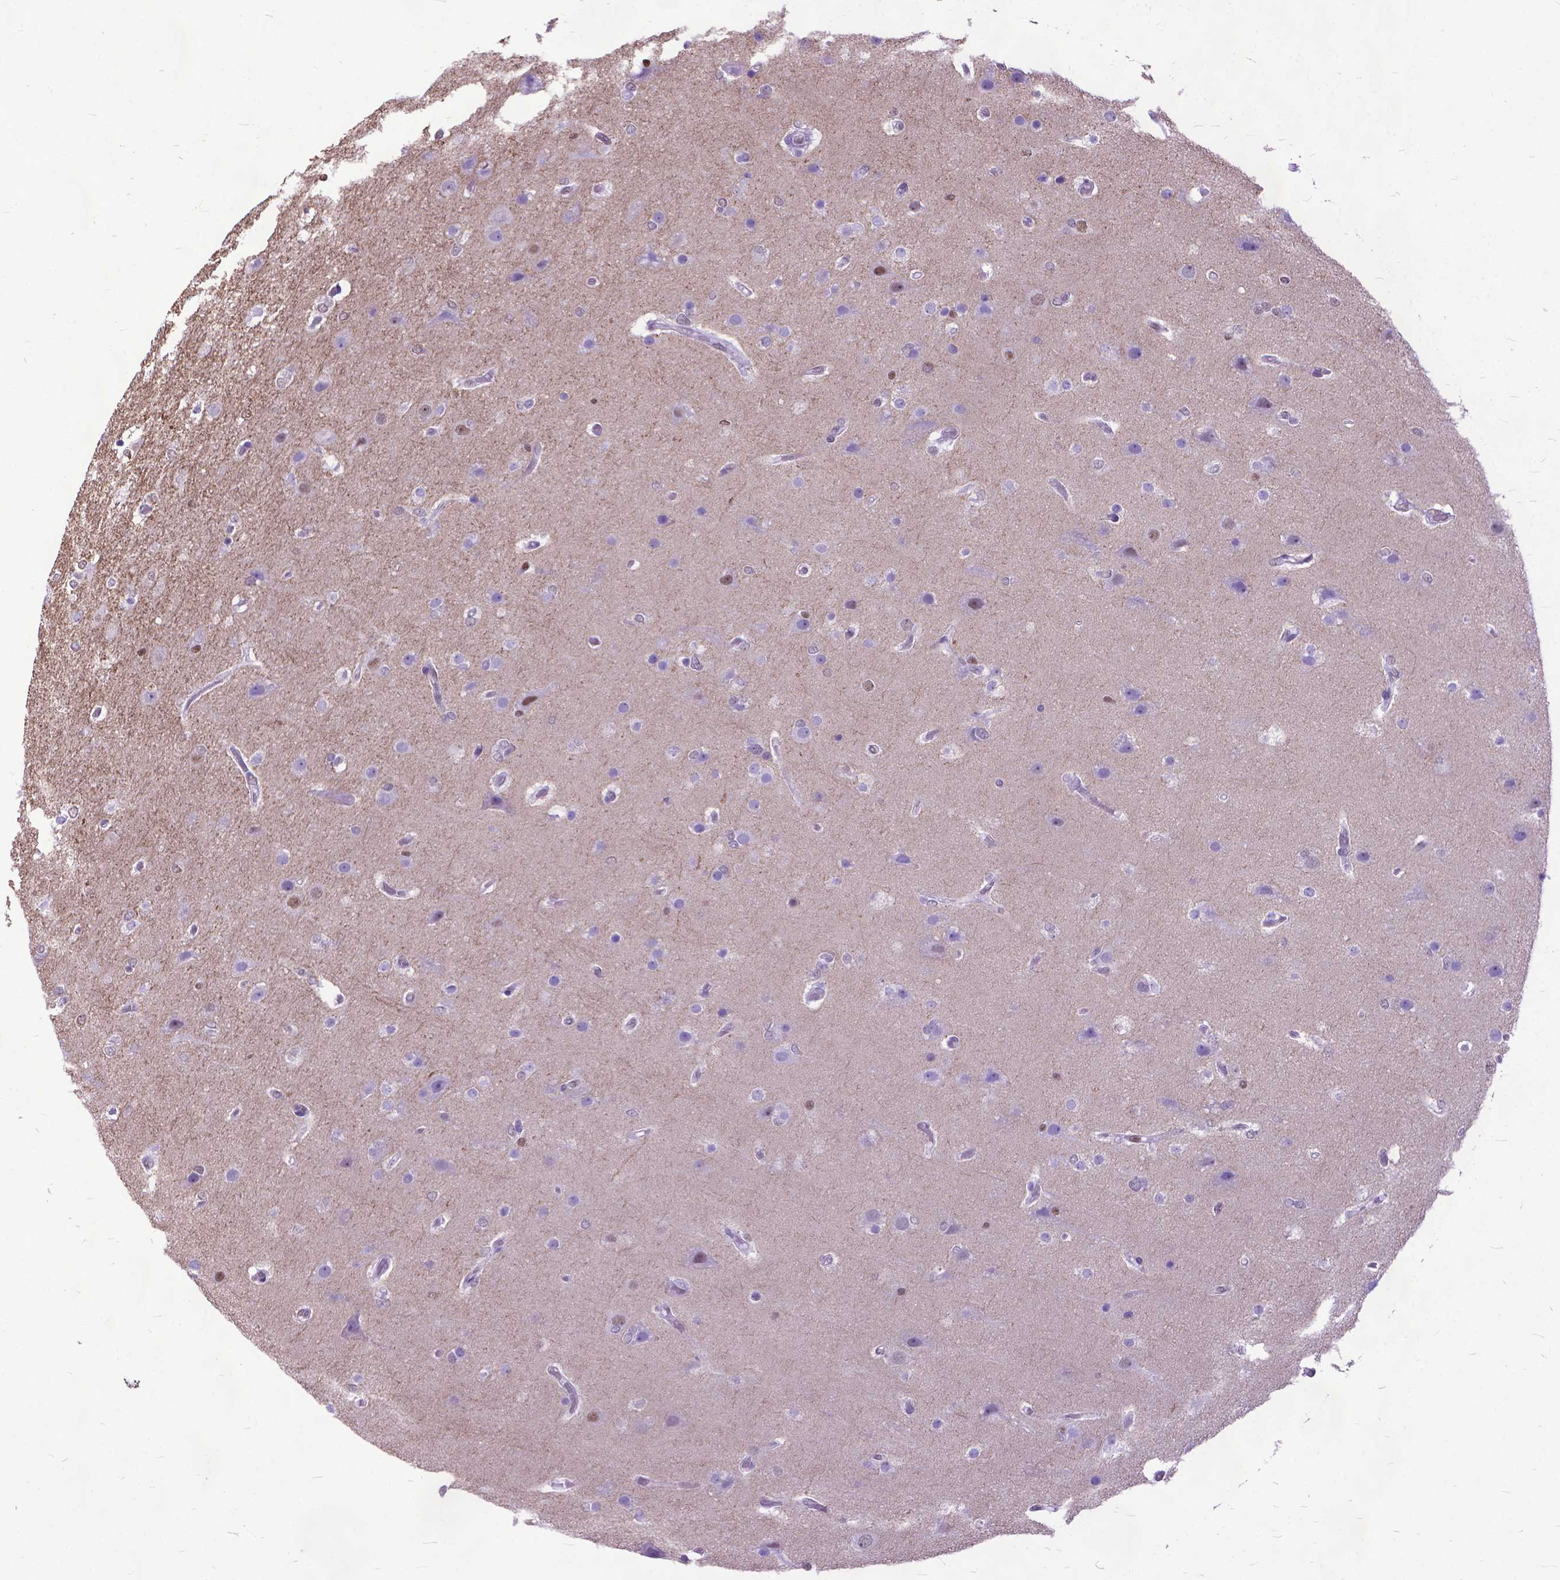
{"staining": {"intensity": "negative", "quantity": "none", "location": "none"}, "tissue": "glioma", "cell_type": "Tumor cells", "image_type": "cancer", "snomed": [{"axis": "morphology", "description": "Glioma, malignant, High grade"}, {"axis": "topography", "description": "Brain"}], "caption": "Immunohistochemical staining of high-grade glioma (malignant) displays no significant positivity in tumor cells. (DAB (3,3'-diaminobenzidine) IHC visualized using brightfield microscopy, high magnification).", "gene": "POLE4", "patient": {"sex": "female", "age": 61}}